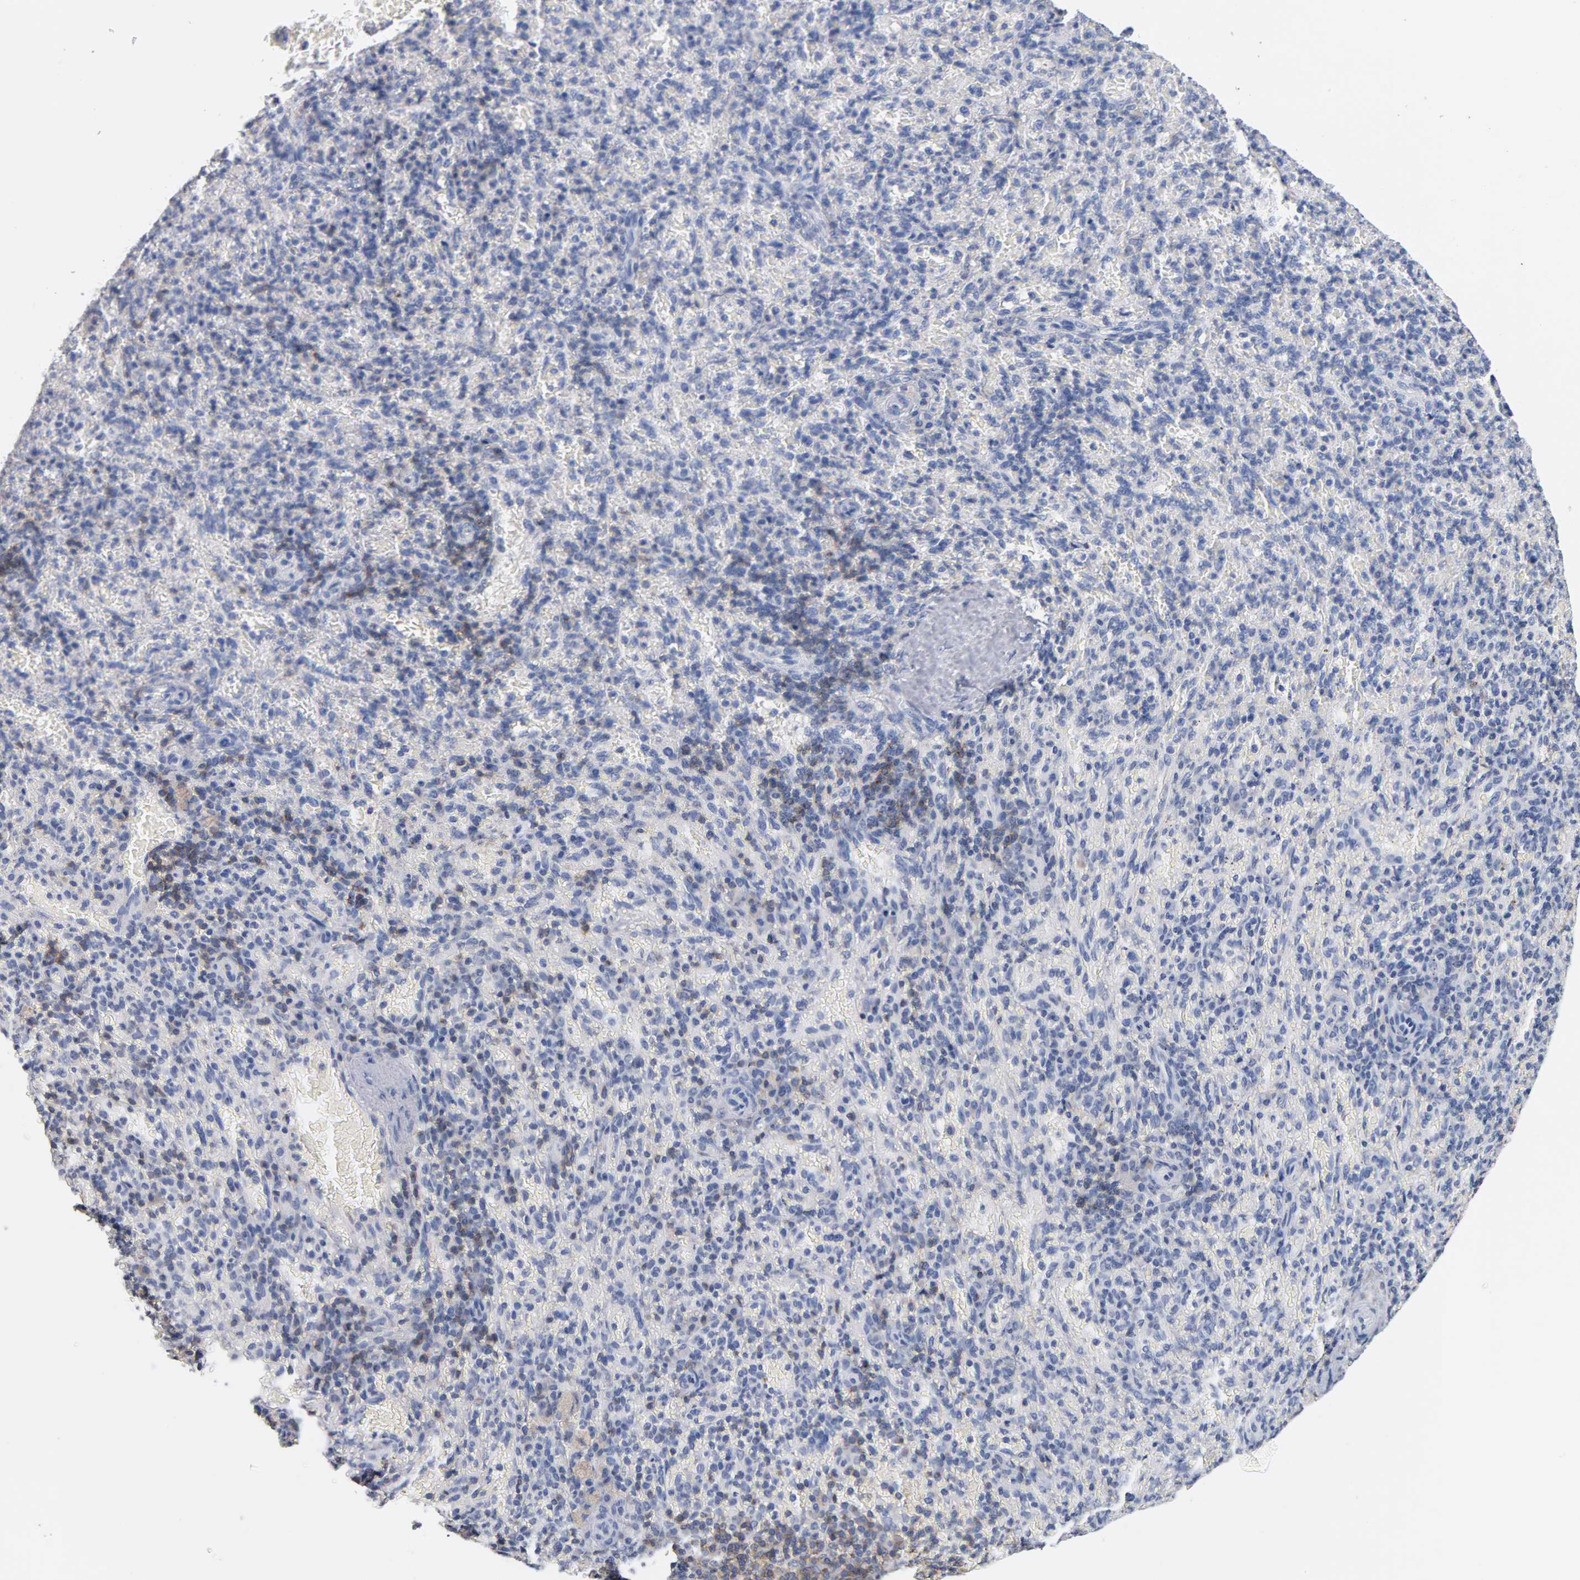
{"staining": {"intensity": "negative", "quantity": "none", "location": "none"}, "tissue": "spleen", "cell_type": "Cells in red pulp", "image_type": "normal", "snomed": [{"axis": "morphology", "description": "Normal tissue, NOS"}, {"axis": "topography", "description": "Spleen"}], "caption": "Cells in red pulp are negative for protein expression in benign human spleen. (Immunohistochemistry, brightfield microscopy, high magnification).", "gene": "ZCCHC13", "patient": {"sex": "female", "age": 43}}